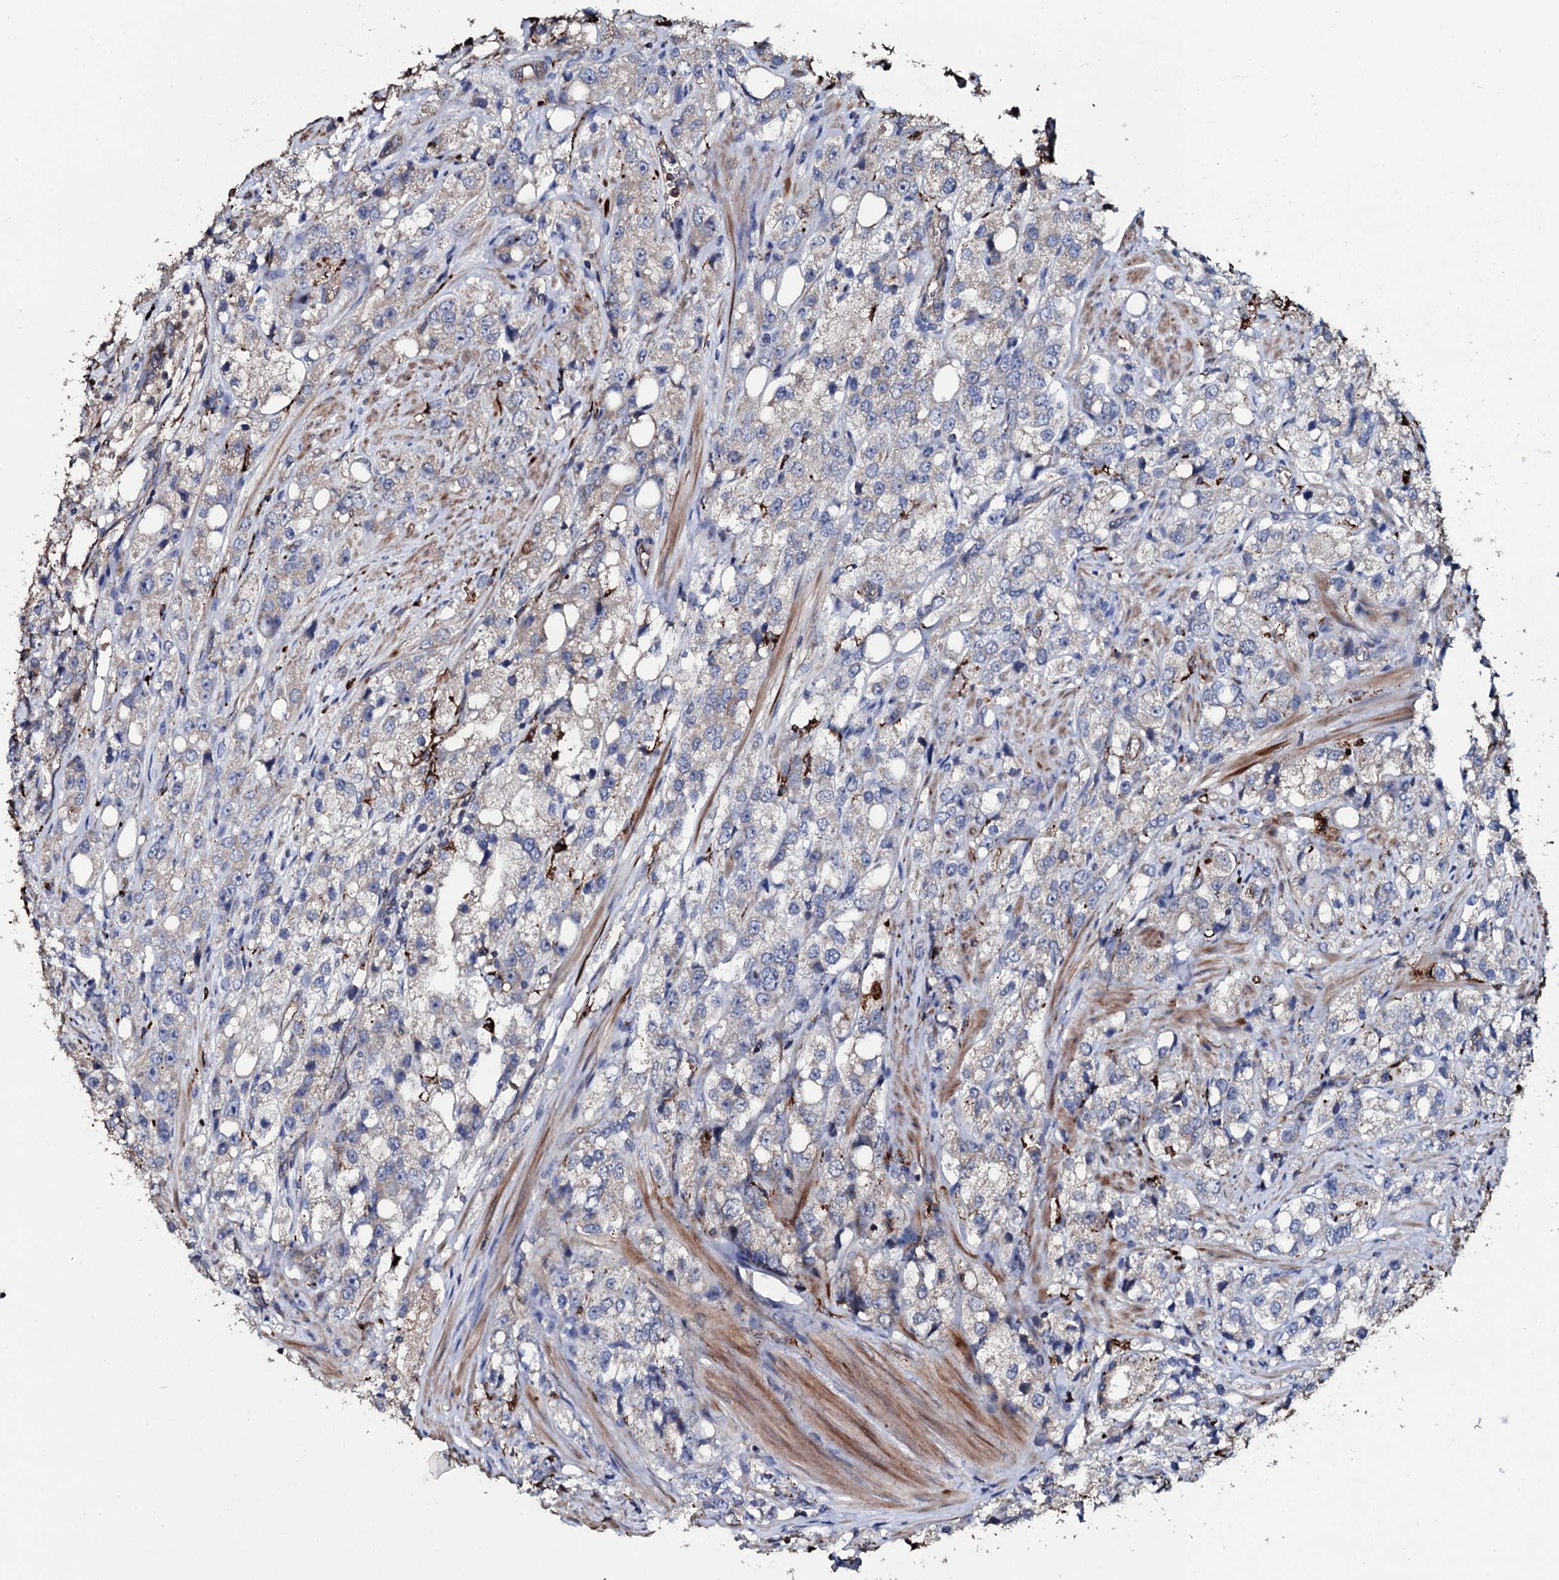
{"staining": {"intensity": "weak", "quantity": "25%-75%", "location": "cytoplasmic/membranous"}, "tissue": "prostate cancer", "cell_type": "Tumor cells", "image_type": "cancer", "snomed": [{"axis": "morphology", "description": "Adenocarcinoma, NOS"}, {"axis": "topography", "description": "Prostate"}], "caption": "Immunohistochemistry staining of prostate cancer, which displays low levels of weak cytoplasmic/membranous staining in about 25%-75% of tumor cells indicating weak cytoplasmic/membranous protein expression. The staining was performed using DAB (3,3'-diaminobenzidine) (brown) for protein detection and nuclei were counterstained in hematoxylin (blue).", "gene": "TPGS2", "patient": {"sex": "male", "age": 79}}